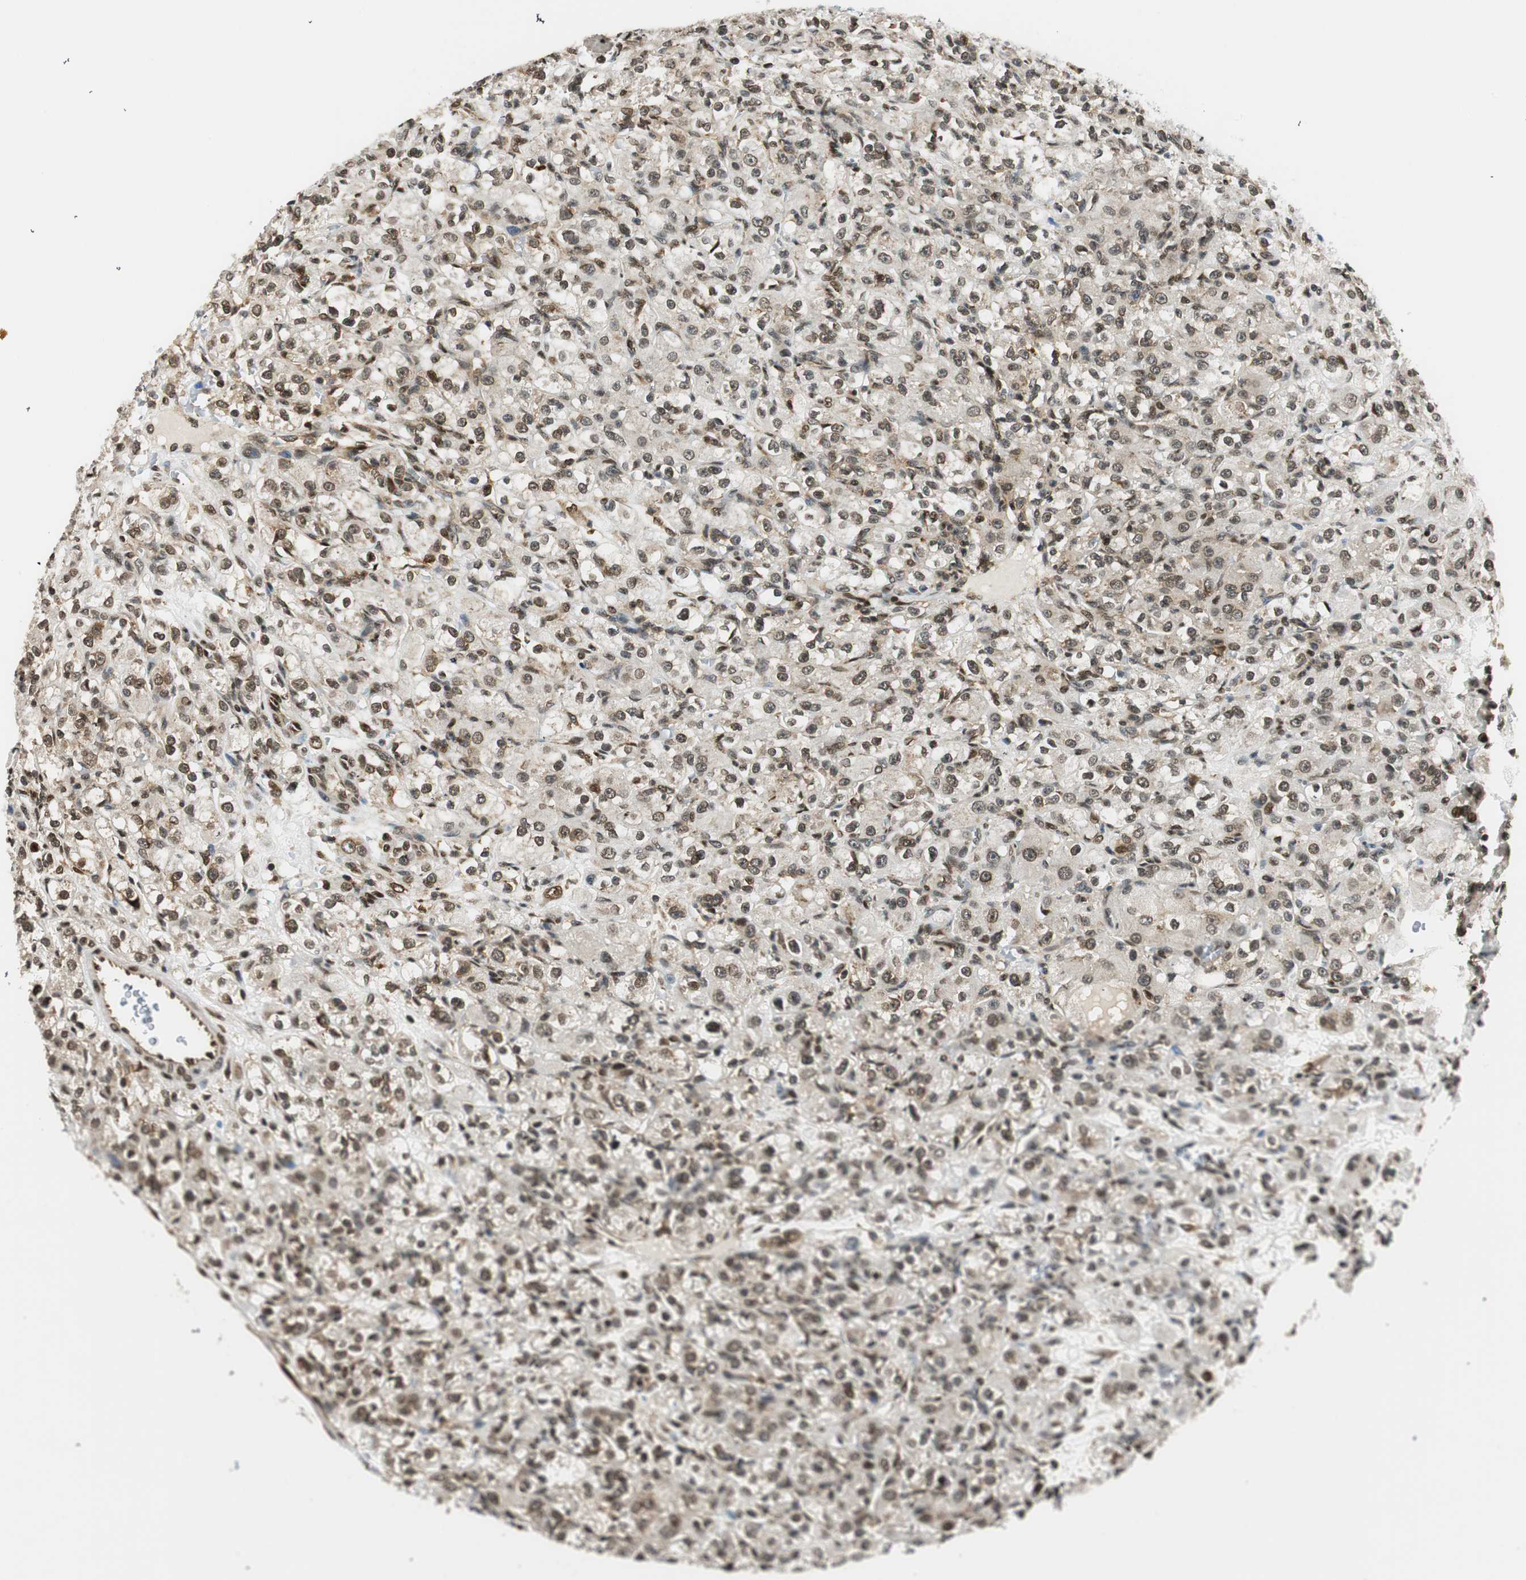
{"staining": {"intensity": "moderate", "quantity": ">75%", "location": "cytoplasmic/membranous,nuclear"}, "tissue": "renal cancer", "cell_type": "Tumor cells", "image_type": "cancer", "snomed": [{"axis": "morphology", "description": "Normal tissue, NOS"}, {"axis": "morphology", "description": "Adenocarcinoma, NOS"}, {"axis": "topography", "description": "Kidney"}], "caption": "Renal adenocarcinoma stained for a protein reveals moderate cytoplasmic/membranous and nuclear positivity in tumor cells. Immunohistochemistry (ihc) stains the protein in brown and the nuclei are stained blue.", "gene": "RING1", "patient": {"sex": "male", "age": 61}}